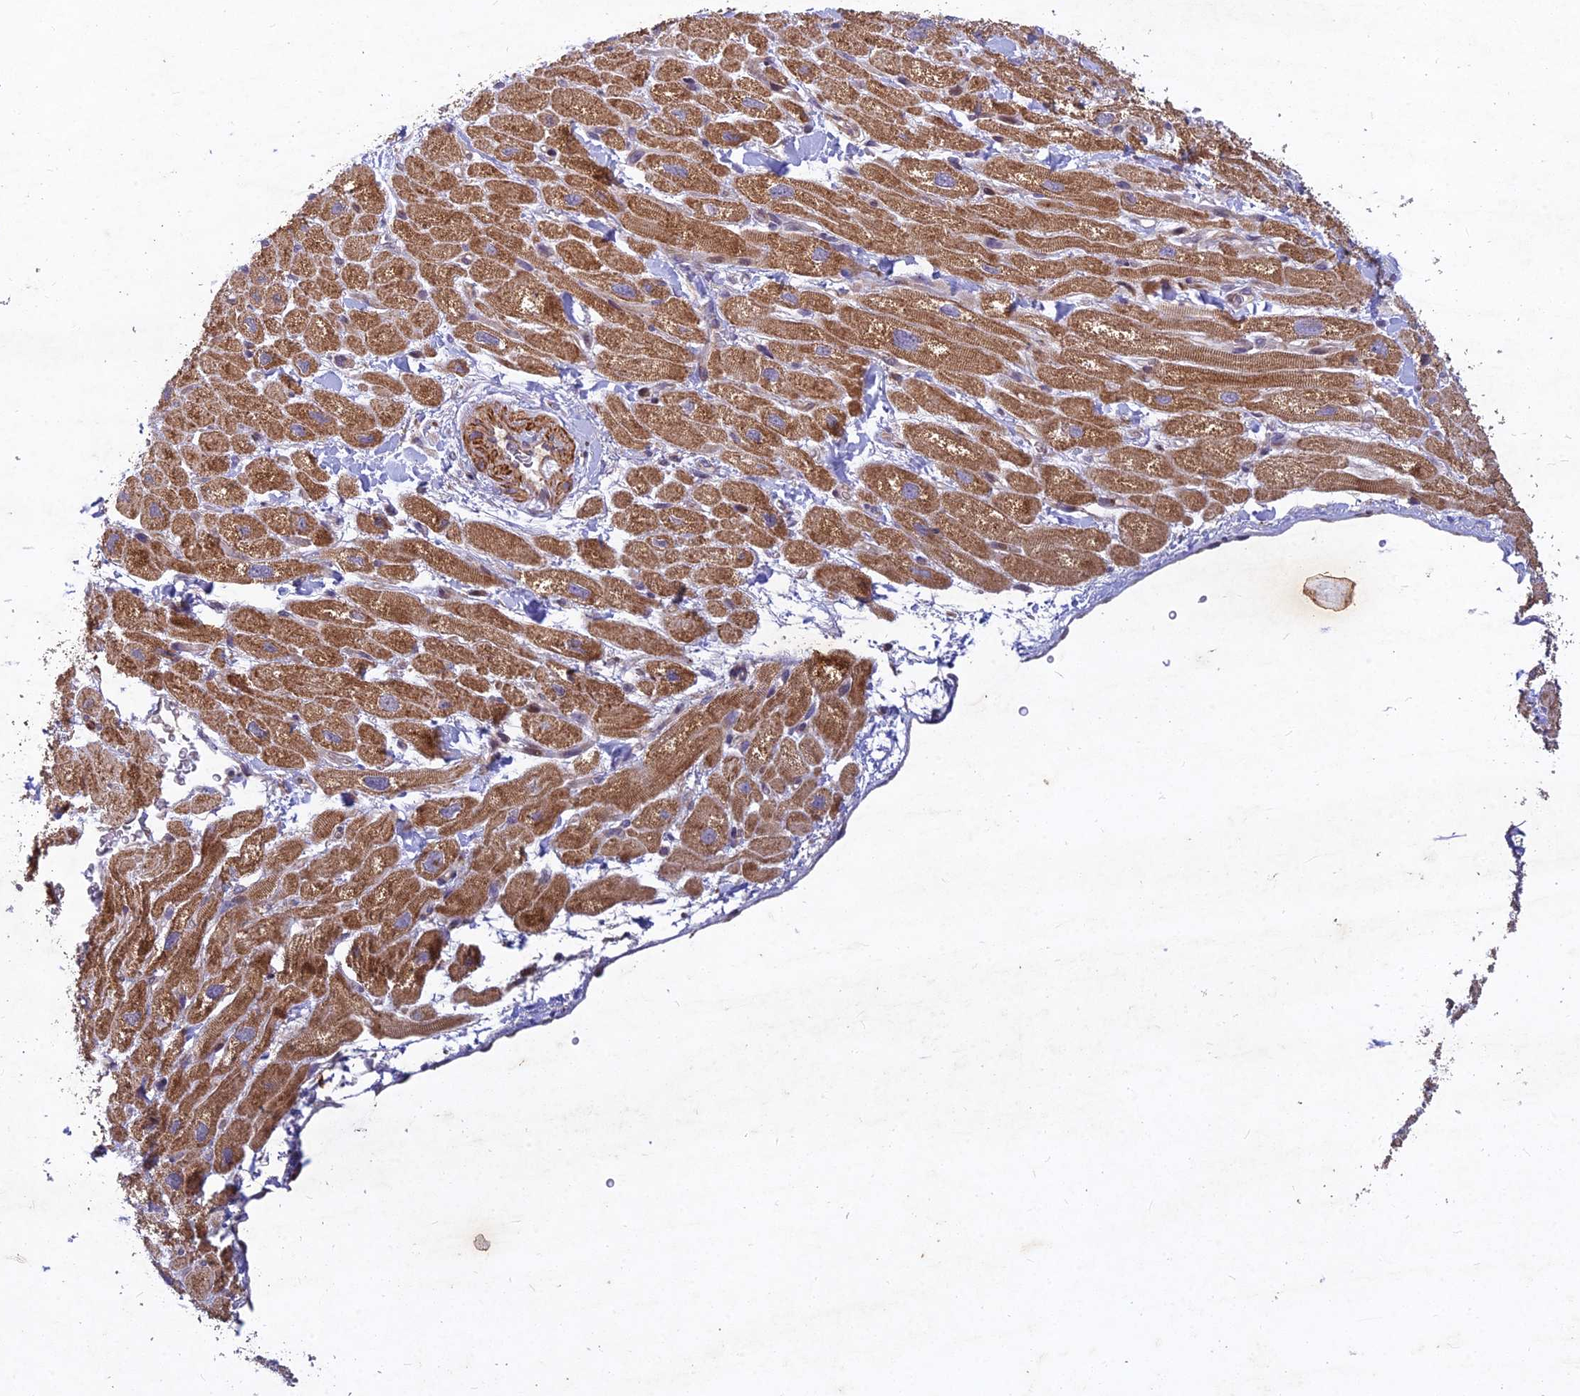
{"staining": {"intensity": "moderate", "quantity": ">75%", "location": "cytoplasmic/membranous"}, "tissue": "heart muscle", "cell_type": "Cardiomyocytes", "image_type": "normal", "snomed": [{"axis": "morphology", "description": "Normal tissue, NOS"}, {"axis": "topography", "description": "Heart"}], "caption": "Immunohistochemistry (IHC) staining of normal heart muscle, which reveals medium levels of moderate cytoplasmic/membranous staining in approximately >75% of cardiomyocytes indicating moderate cytoplasmic/membranous protein positivity. The staining was performed using DAB (3,3'-diaminobenzidine) (brown) for protein detection and nuclei were counterstained in hematoxylin (blue).", "gene": "RELCH", "patient": {"sex": "male", "age": 65}}